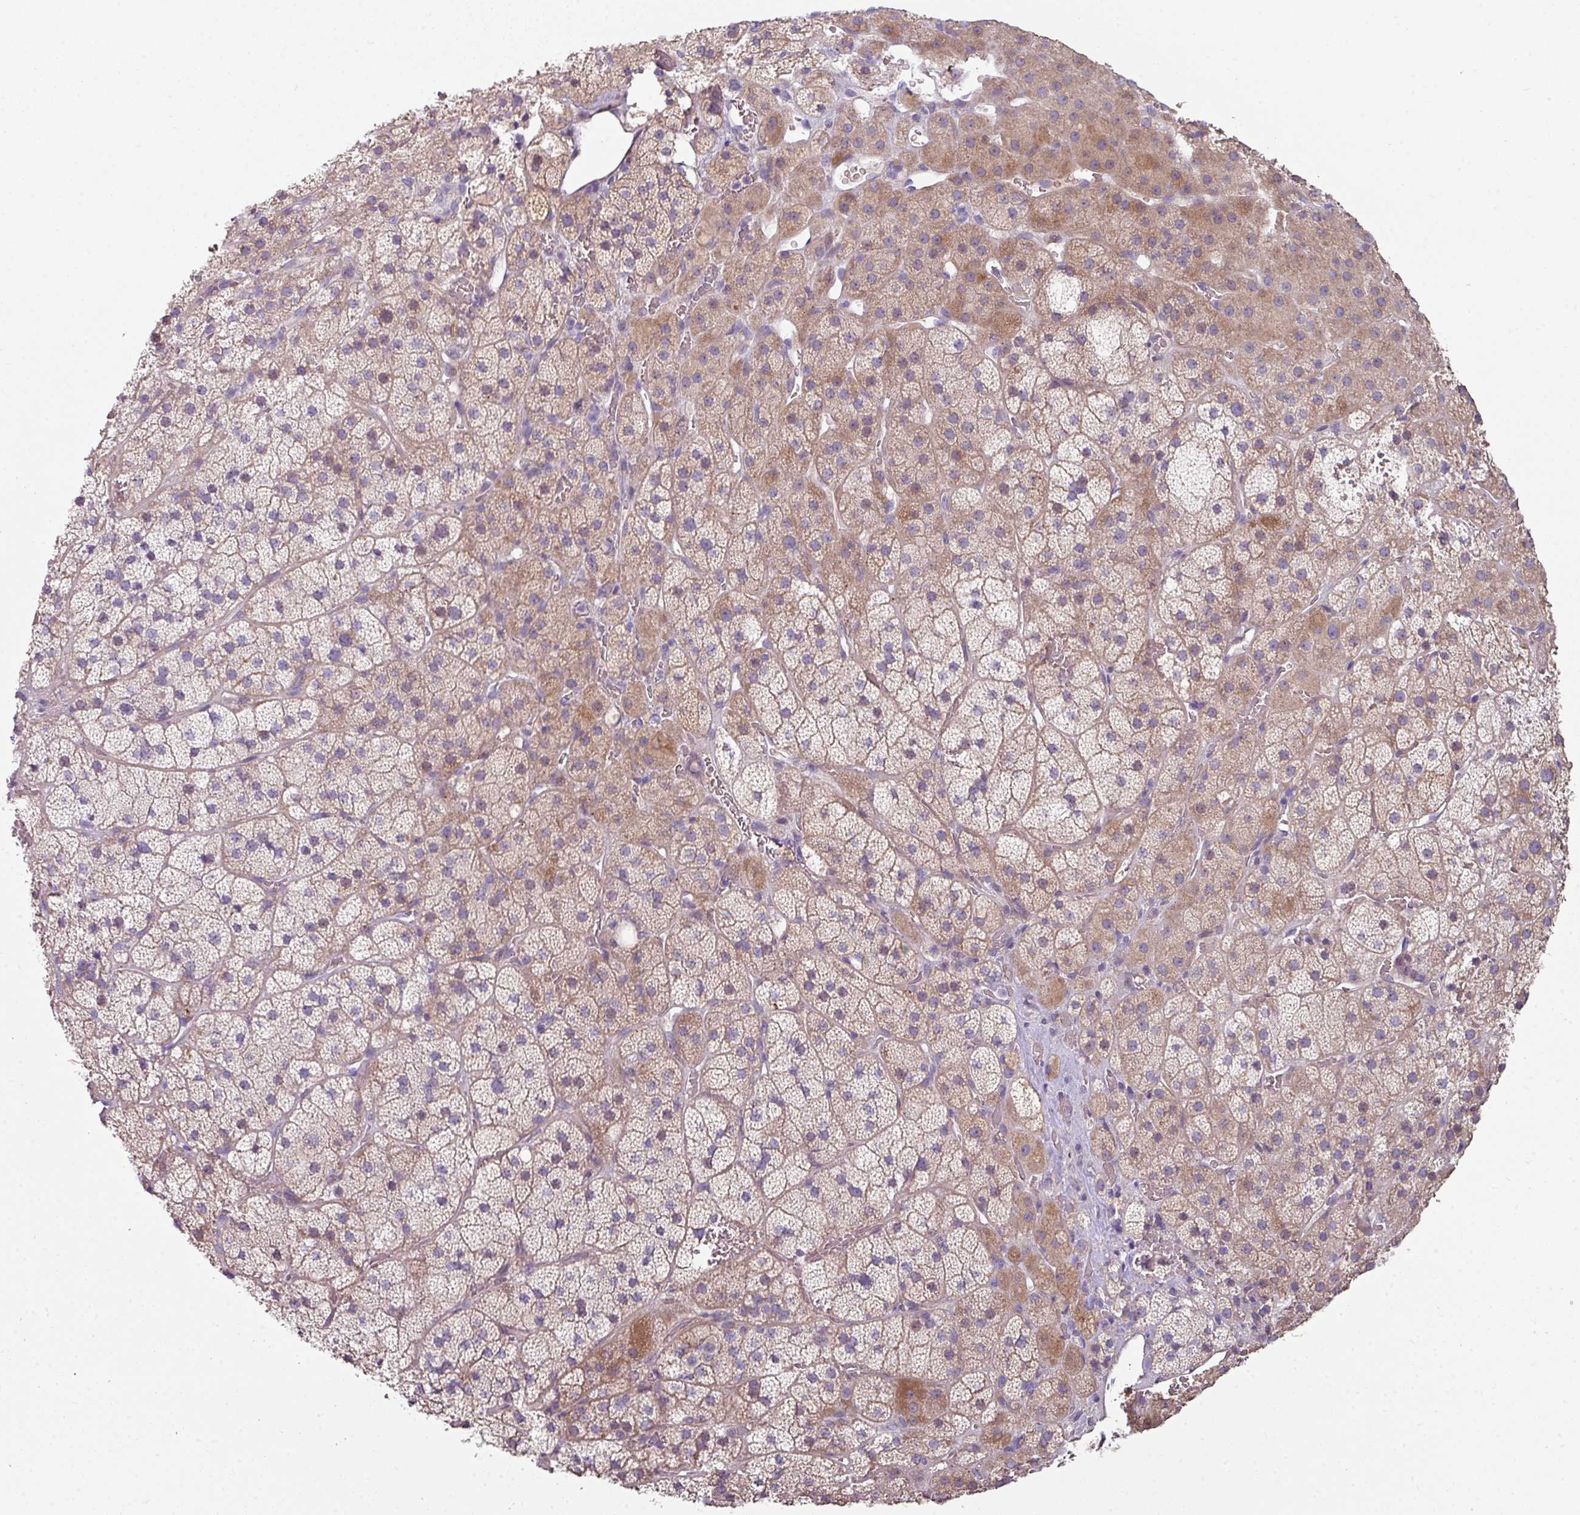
{"staining": {"intensity": "moderate", "quantity": "25%-75%", "location": "cytoplasmic/membranous"}, "tissue": "adrenal gland", "cell_type": "Glandular cells", "image_type": "normal", "snomed": [{"axis": "morphology", "description": "Normal tissue, NOS"}, {"axis": "topography", "description": "Adrenal gland"}], "caption": "IHC histopathology image of unremarkable human adrenal gland stained for a protein (brown), which reveals medium levels of moderate cytoplasmic/membranous staining in about 25%-75% of glandular cells.", "gene": "LRRC9", "patient": {"sex": "male", "age": 57}}